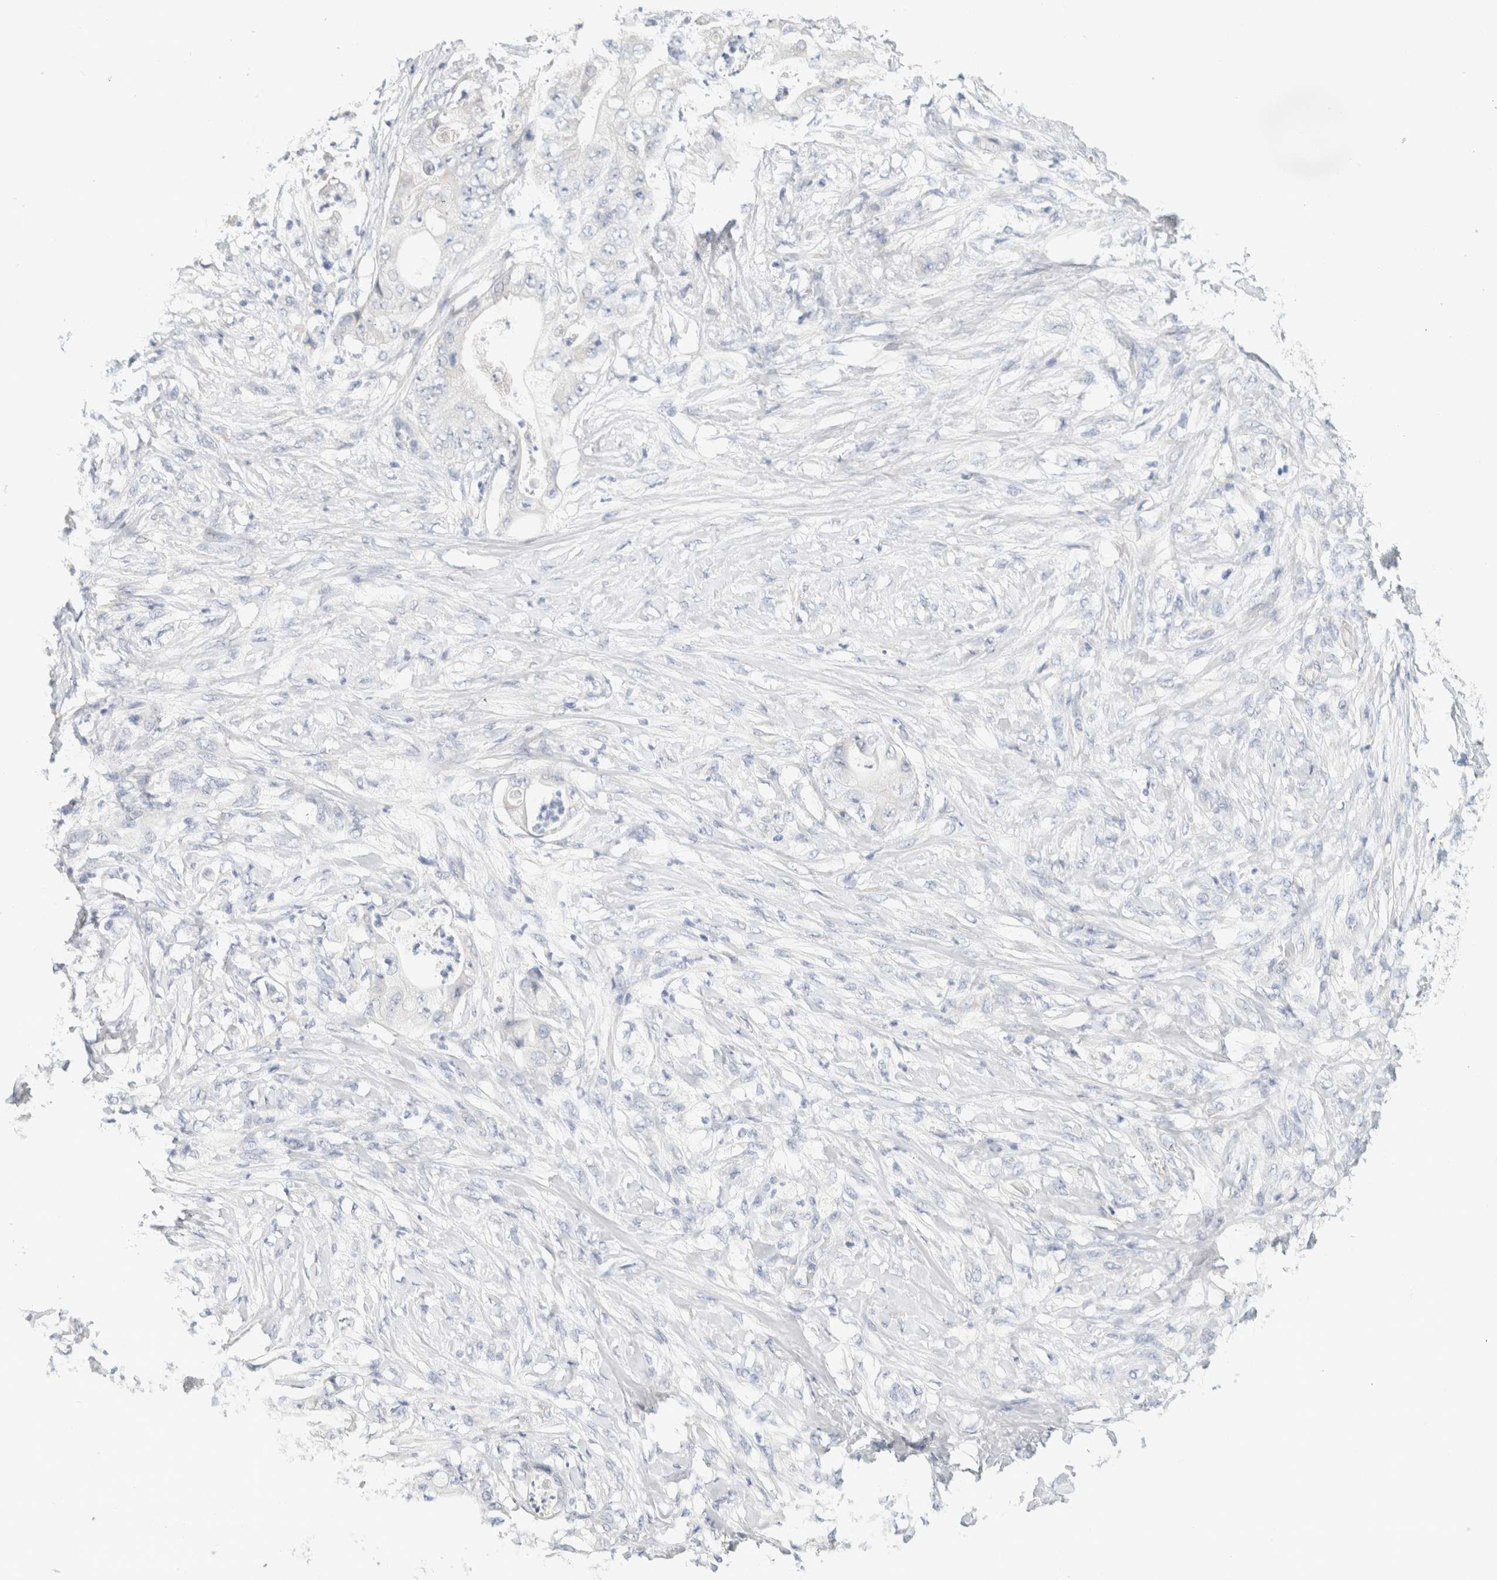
{"staining": {"intensity": "negative", "quantity": "none", "location": "none"}, "tissue": "stomach cancer", "cell_type": "Tumor cells", "image_type": "cancer", "snomed": [{"axis": "morphology", "description": "Adenocarcinoma, NOS"}, {"axis": "topography", "description": "Stomach"}], "caption": "Stomach cancer stained for a protein using immunohistochemistry shows no positivity tumor cells.", "gene": "NEFM", "patient": {"sex": "female", "age": 73}}